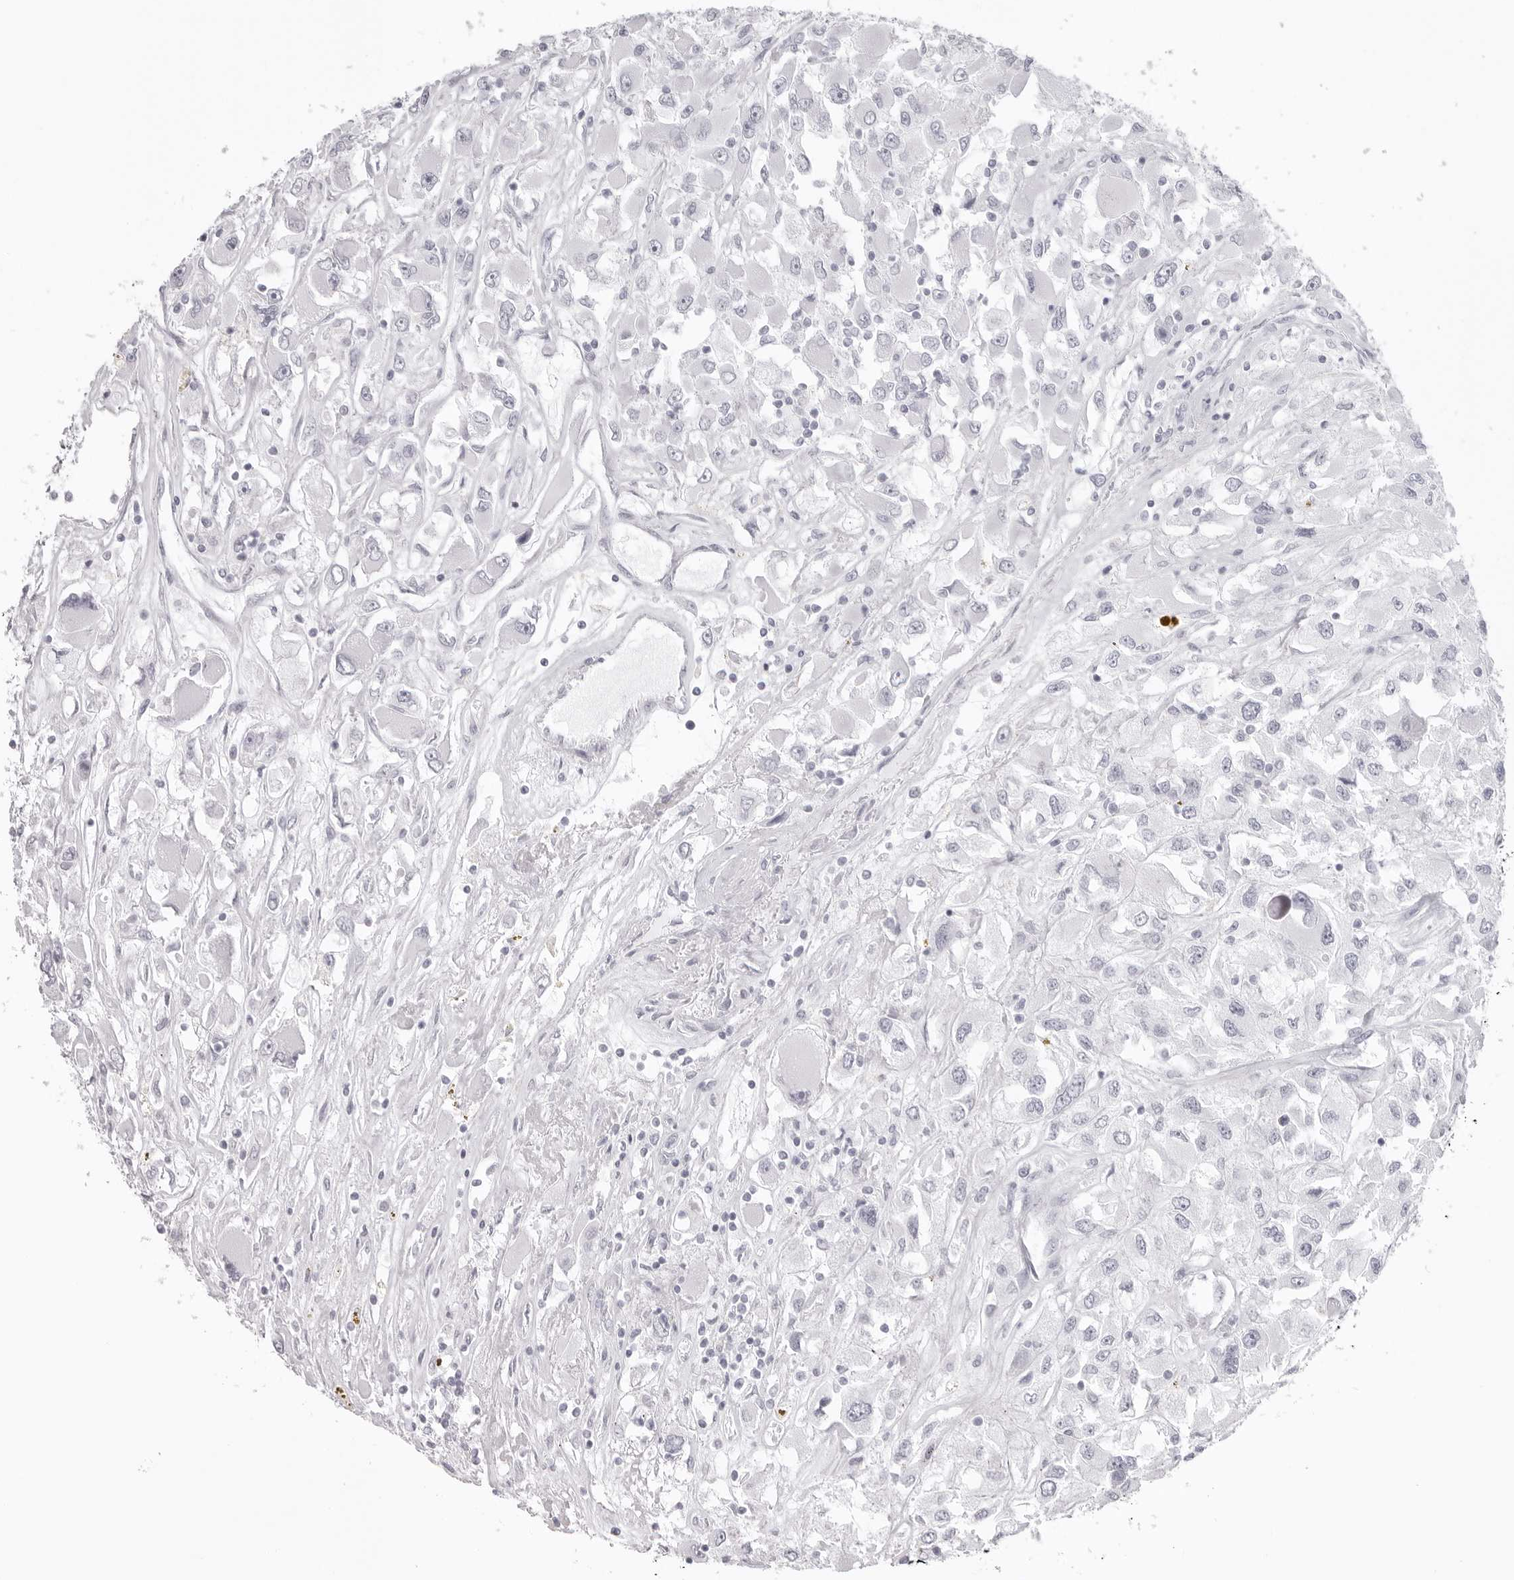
{"staining": {"intensity": "negative", "quantity": "none", "location": "none"}, "tissue": "renal cancer", "cell_type": "Tumor cells", "image_type": "cancer", "snomed": [{"axis": "morphology", "description": "Adenocarcinoma, NOS"}, {"axis": "topography", "description": "Kidney"}], "caption": "A micrograph of human renal cancer (adenocarcinoma) is negative for staining in tumor cells.", "gene": "KLK9", "patient": {"sex": "female", "age": 52}}